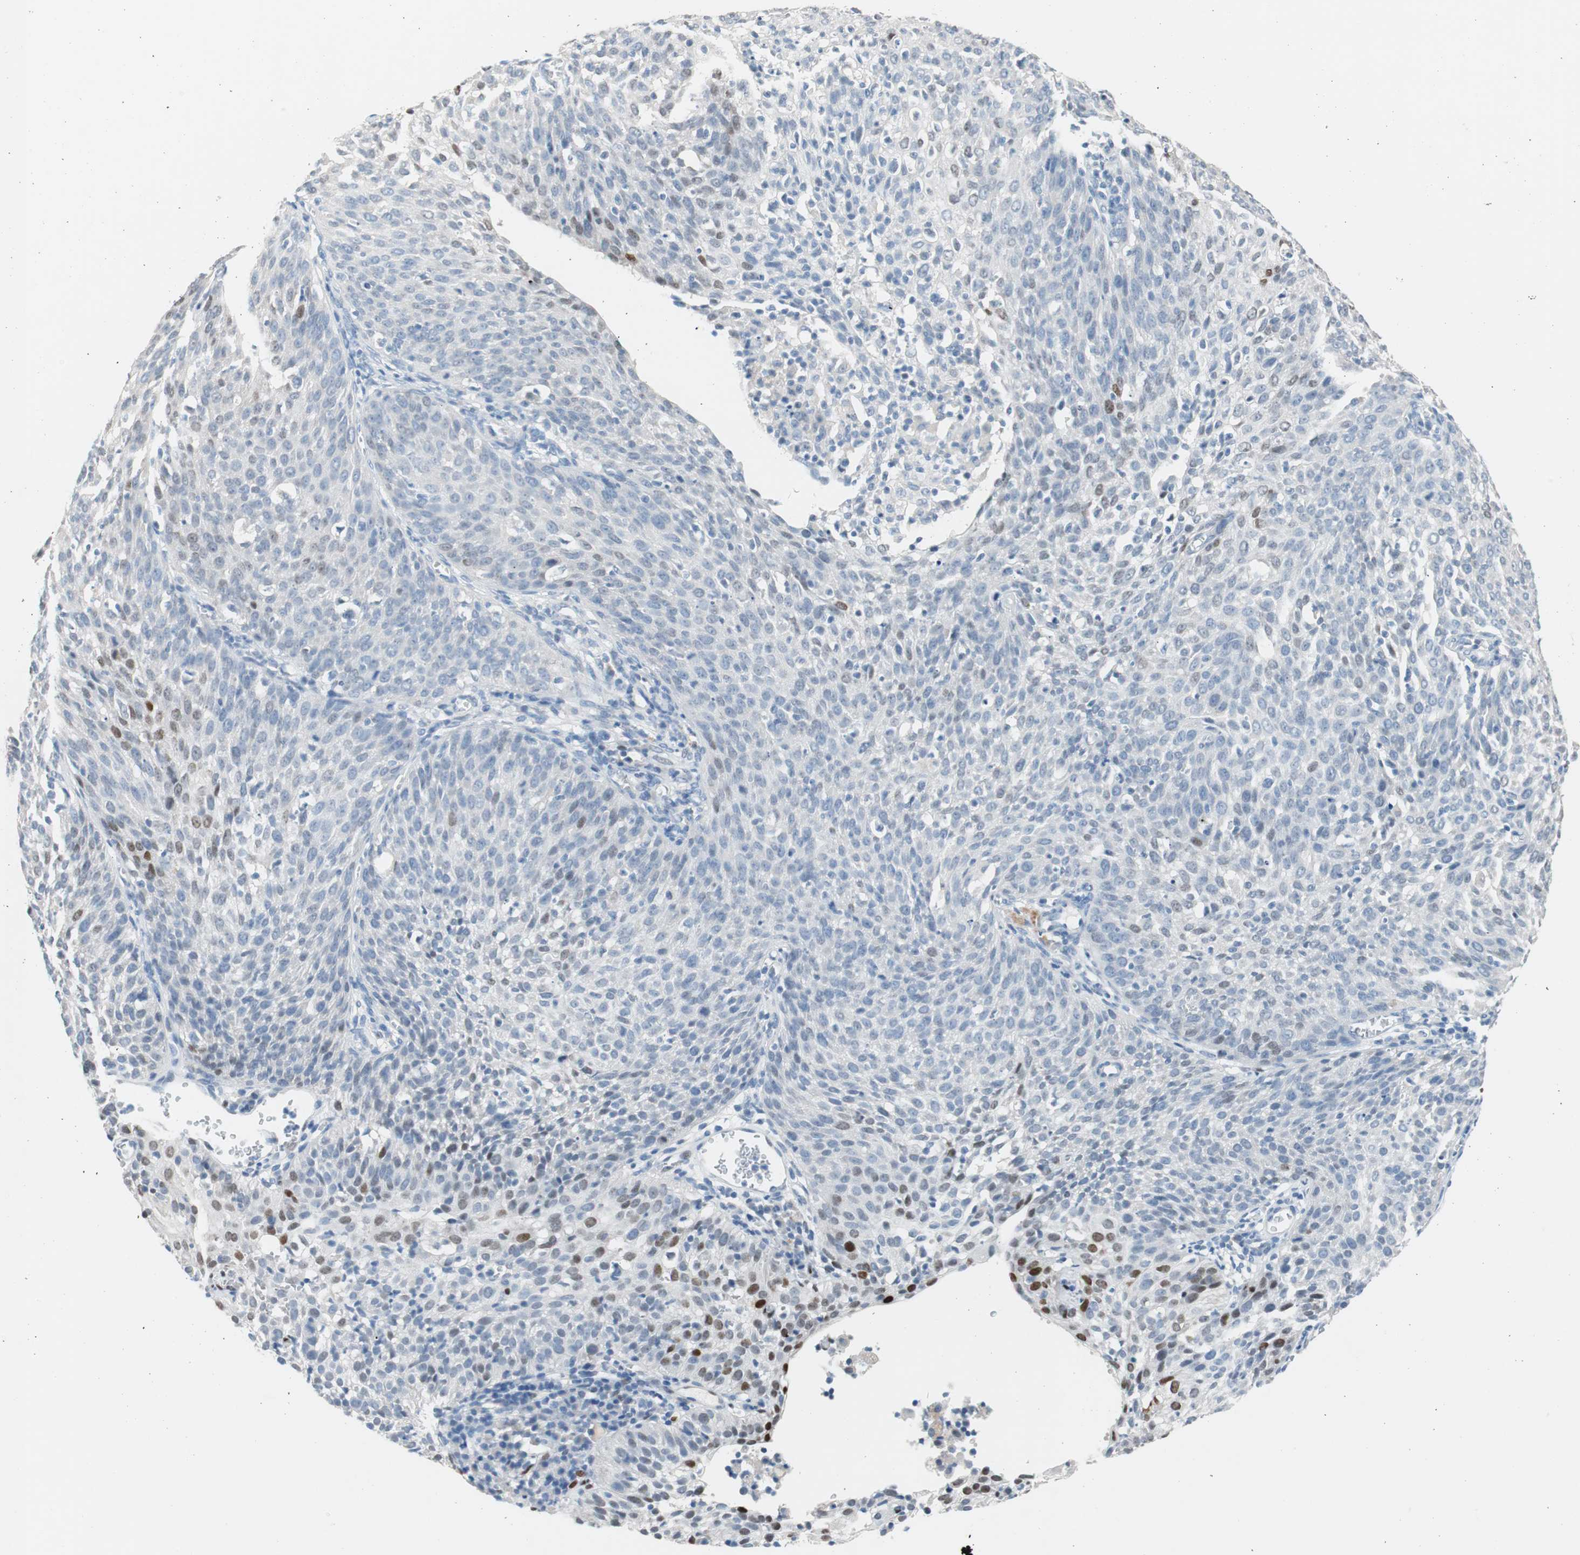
{"staining": {"intensity": "strong", "quantity": "<25%", "location": "nuclear"}, "tissue": "cervical cancer", "cell_type": "Tumor cells", "image_type": "cancer", "snomed": [{"axis": "morphology", "description": "Squamous cell carcinoma, NOS"}, {"axis": "topography", "description": "Cervix"}], "caption": "Immunohistochemical staining of cervical squamous cell carcinoma demonstrates strong nuclear protein staining in about <25% of tumor cells.", "gene": "FOSL1", "patient": {"sex": "female", "age": 38}}